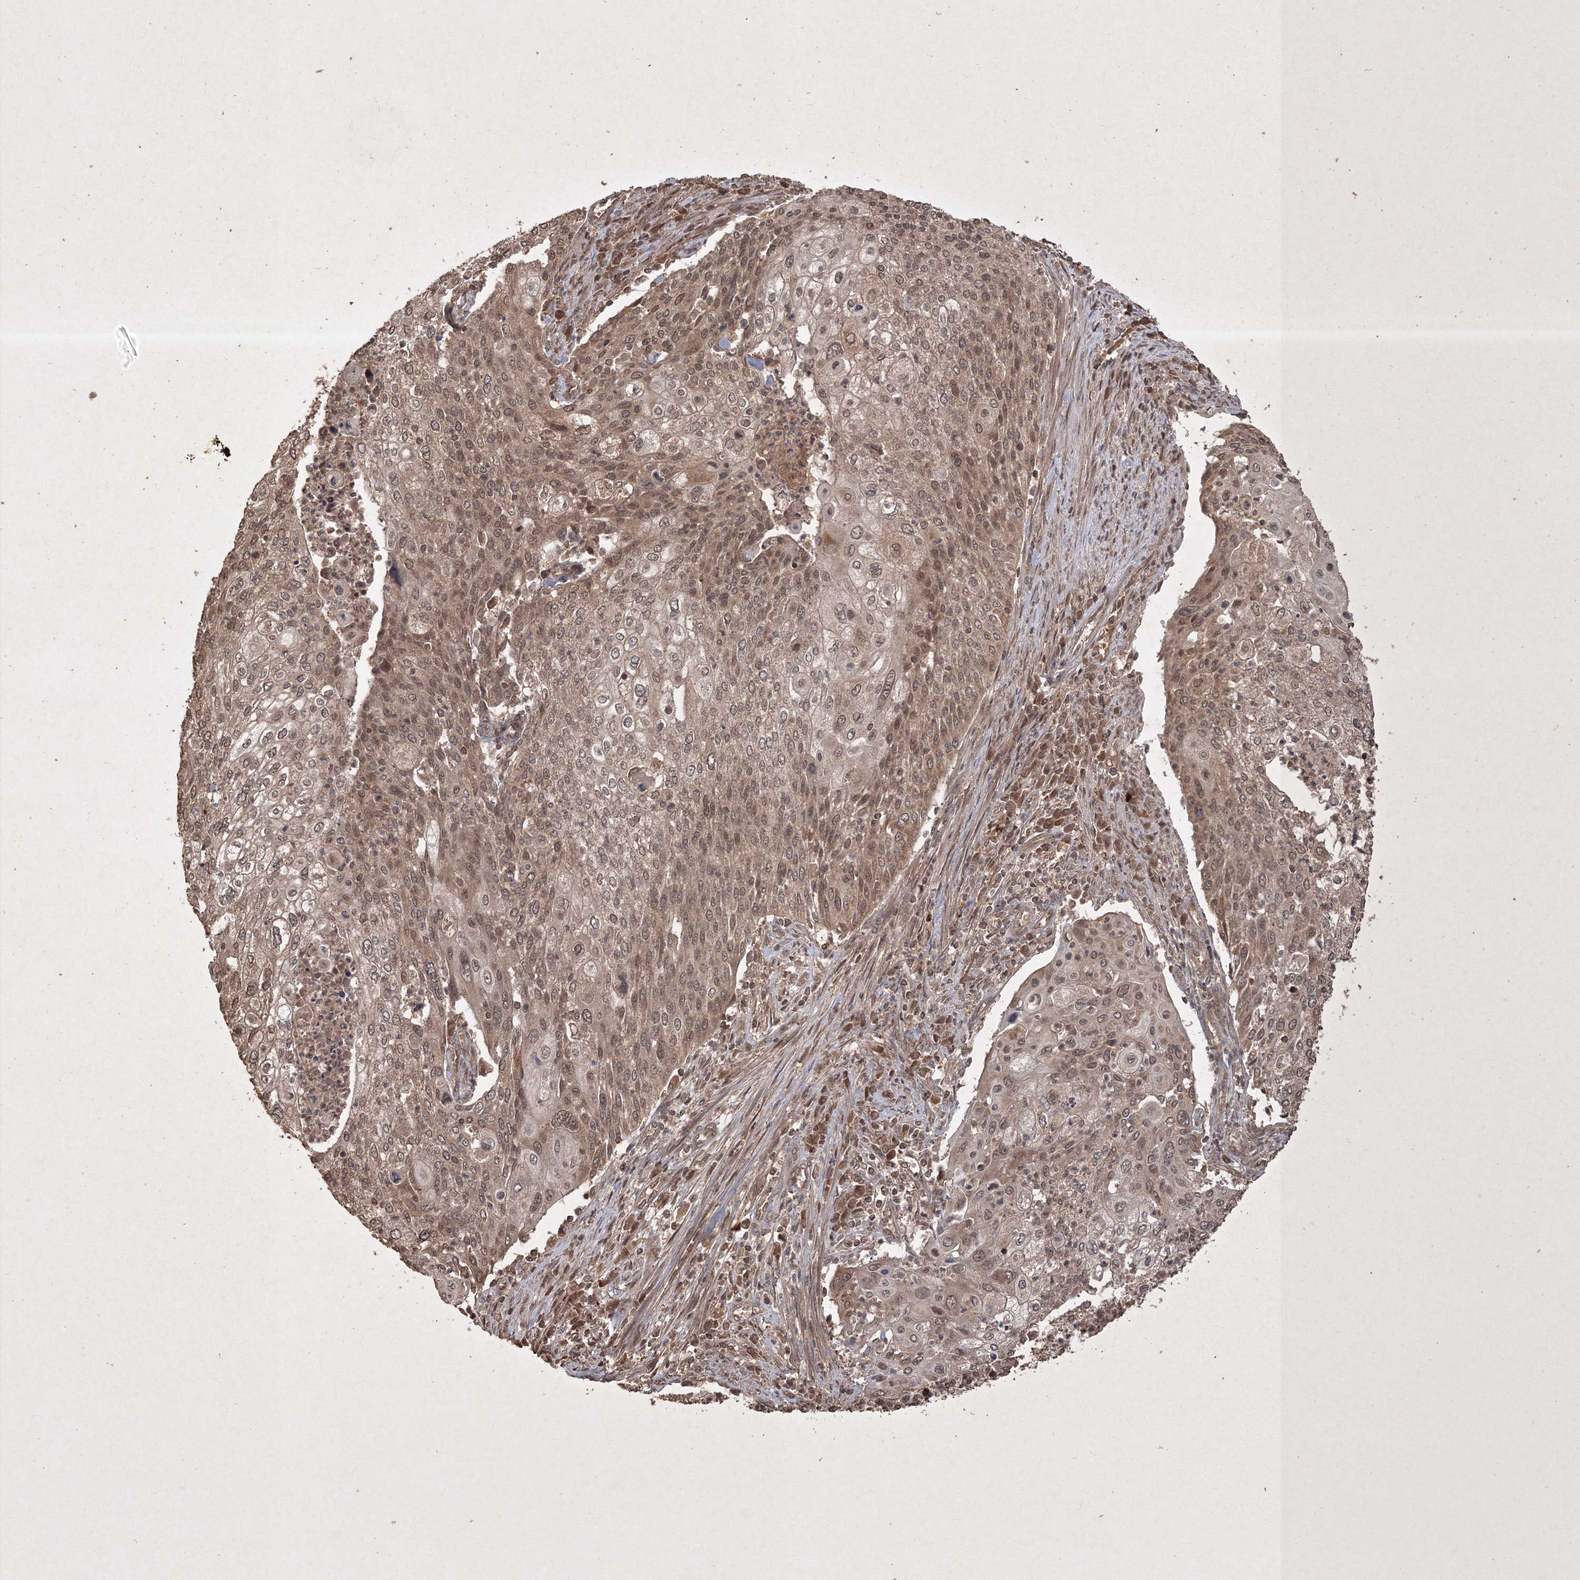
{"staining": {"intensity": "moderate", "quantity": ">75%", "location": "cytoplasmic/membranous,nuclear"}, "tissue": "cervical cancer", "cell_type": "Tumor cells", "image_type": "cancer", "snomed": [{"axis": "morphology", "description": "Squamous cell carcinoma, NOS"}, {"axis": "topography", "description": "Cervix"}], "caption": "Protein expression by IHC exhibits moderate cytoplasmic/membranous and nuclear positivity in approximately >75% of tumor cells in cervical squamous cell carcinoma.", "gene": "PELI3", "patient": {"sex": "female", "age": 40}}